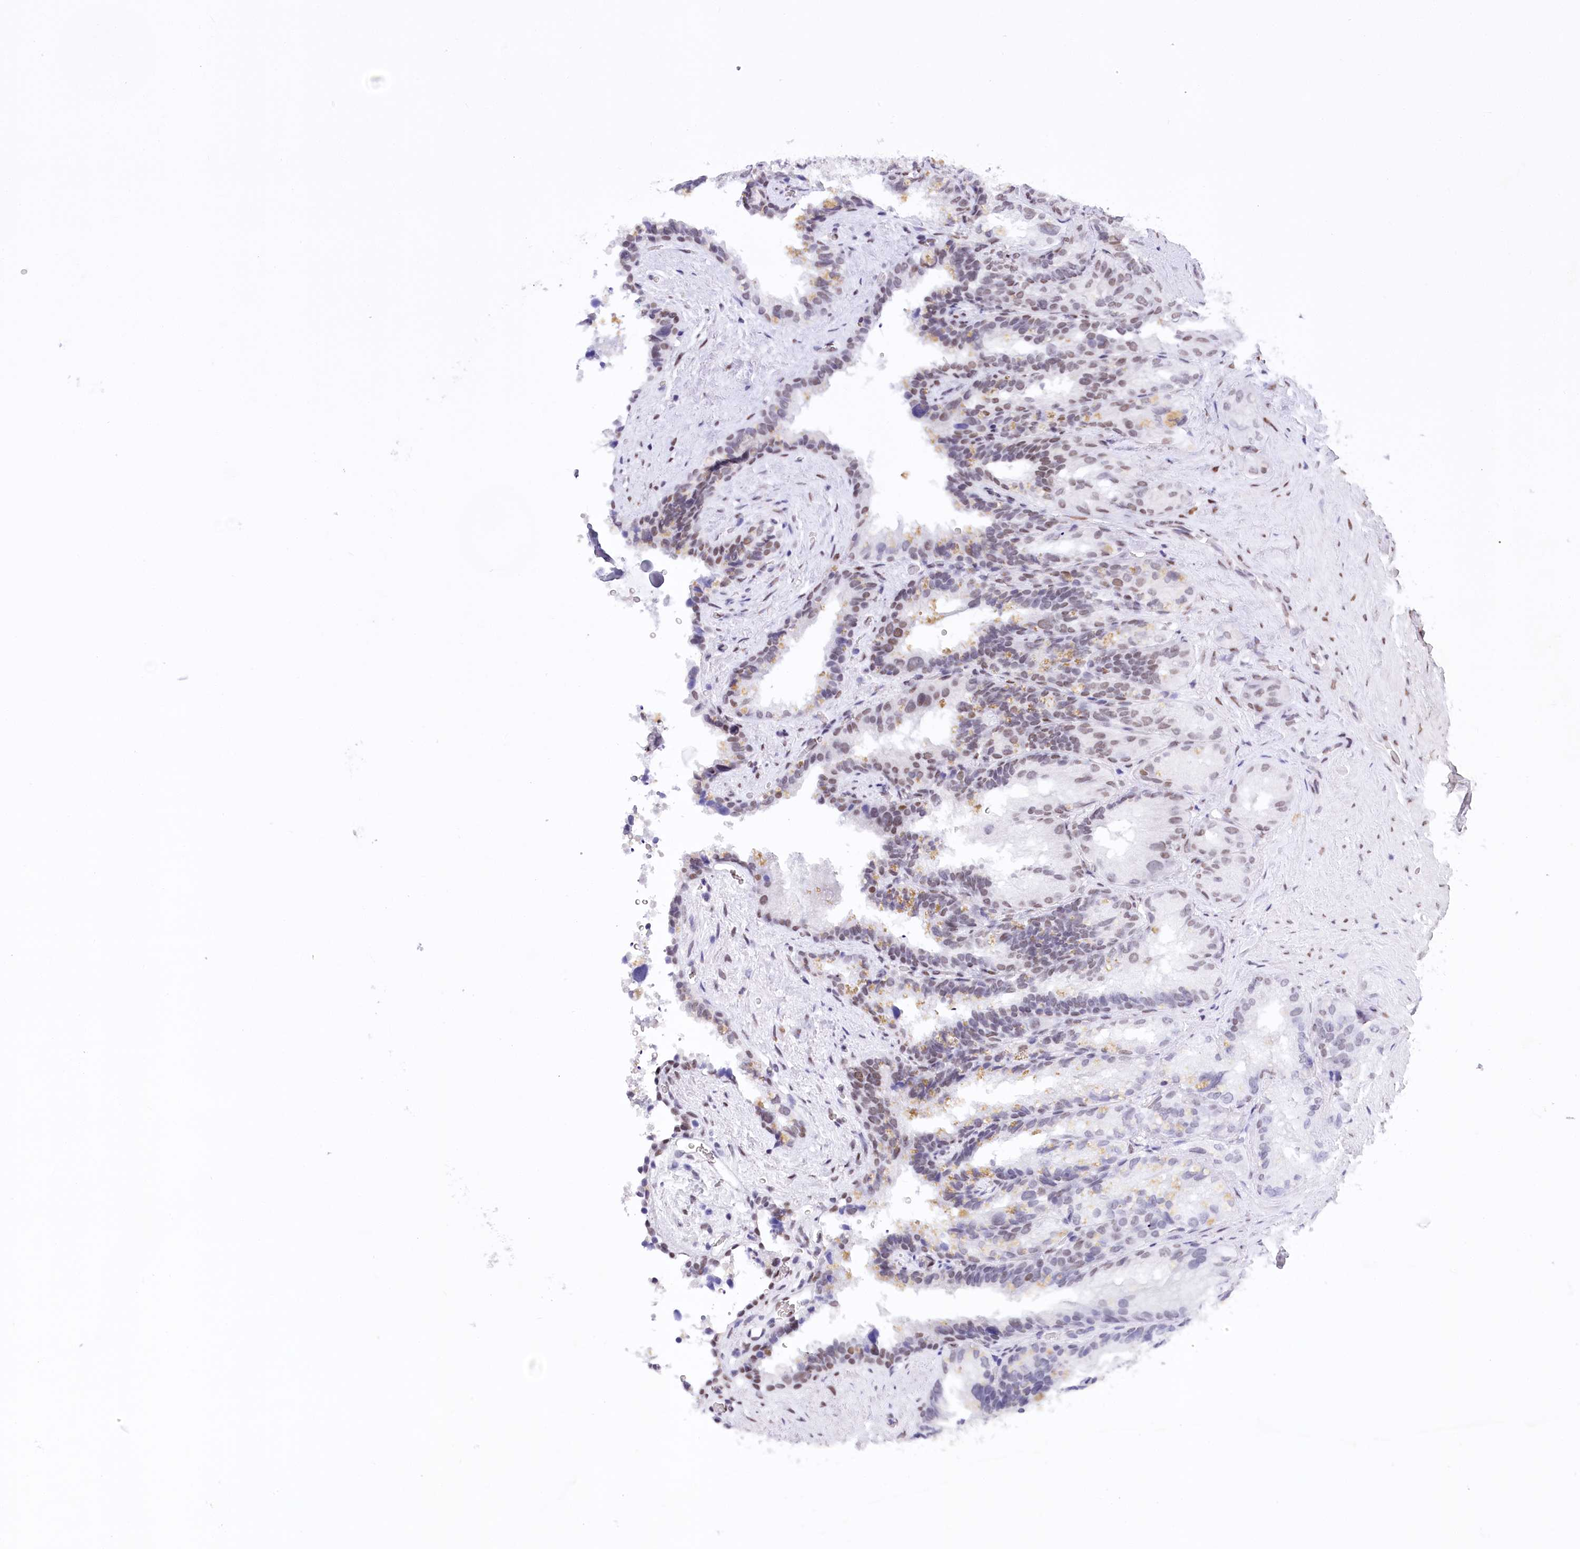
{"staining": {"intensity": "moderate", "quantity": "25%-75%", "location": "nuclear"}, "tissue": "seminal vesicle", "cell_type": "Glandular cells", "image_type": "normal", "snomed": [{"axis": "morphology", "description": "Normal tissue, NOS"}, {"axis": "topography", "description": "Seminal veicle"}], "caption": "Protein expression analysis of normal human seminal vesicle reveals moderate nuclear expression in about 25%-75% of glandular cells. The staining was performed using DAB (3,3'-diaminobenzidine), with brown indicating positive protein expression. Nuclei are stained blue with hematoxylin.", "gene": "HNRNPA0", "patient": {"sex": "male", "age": 60}}